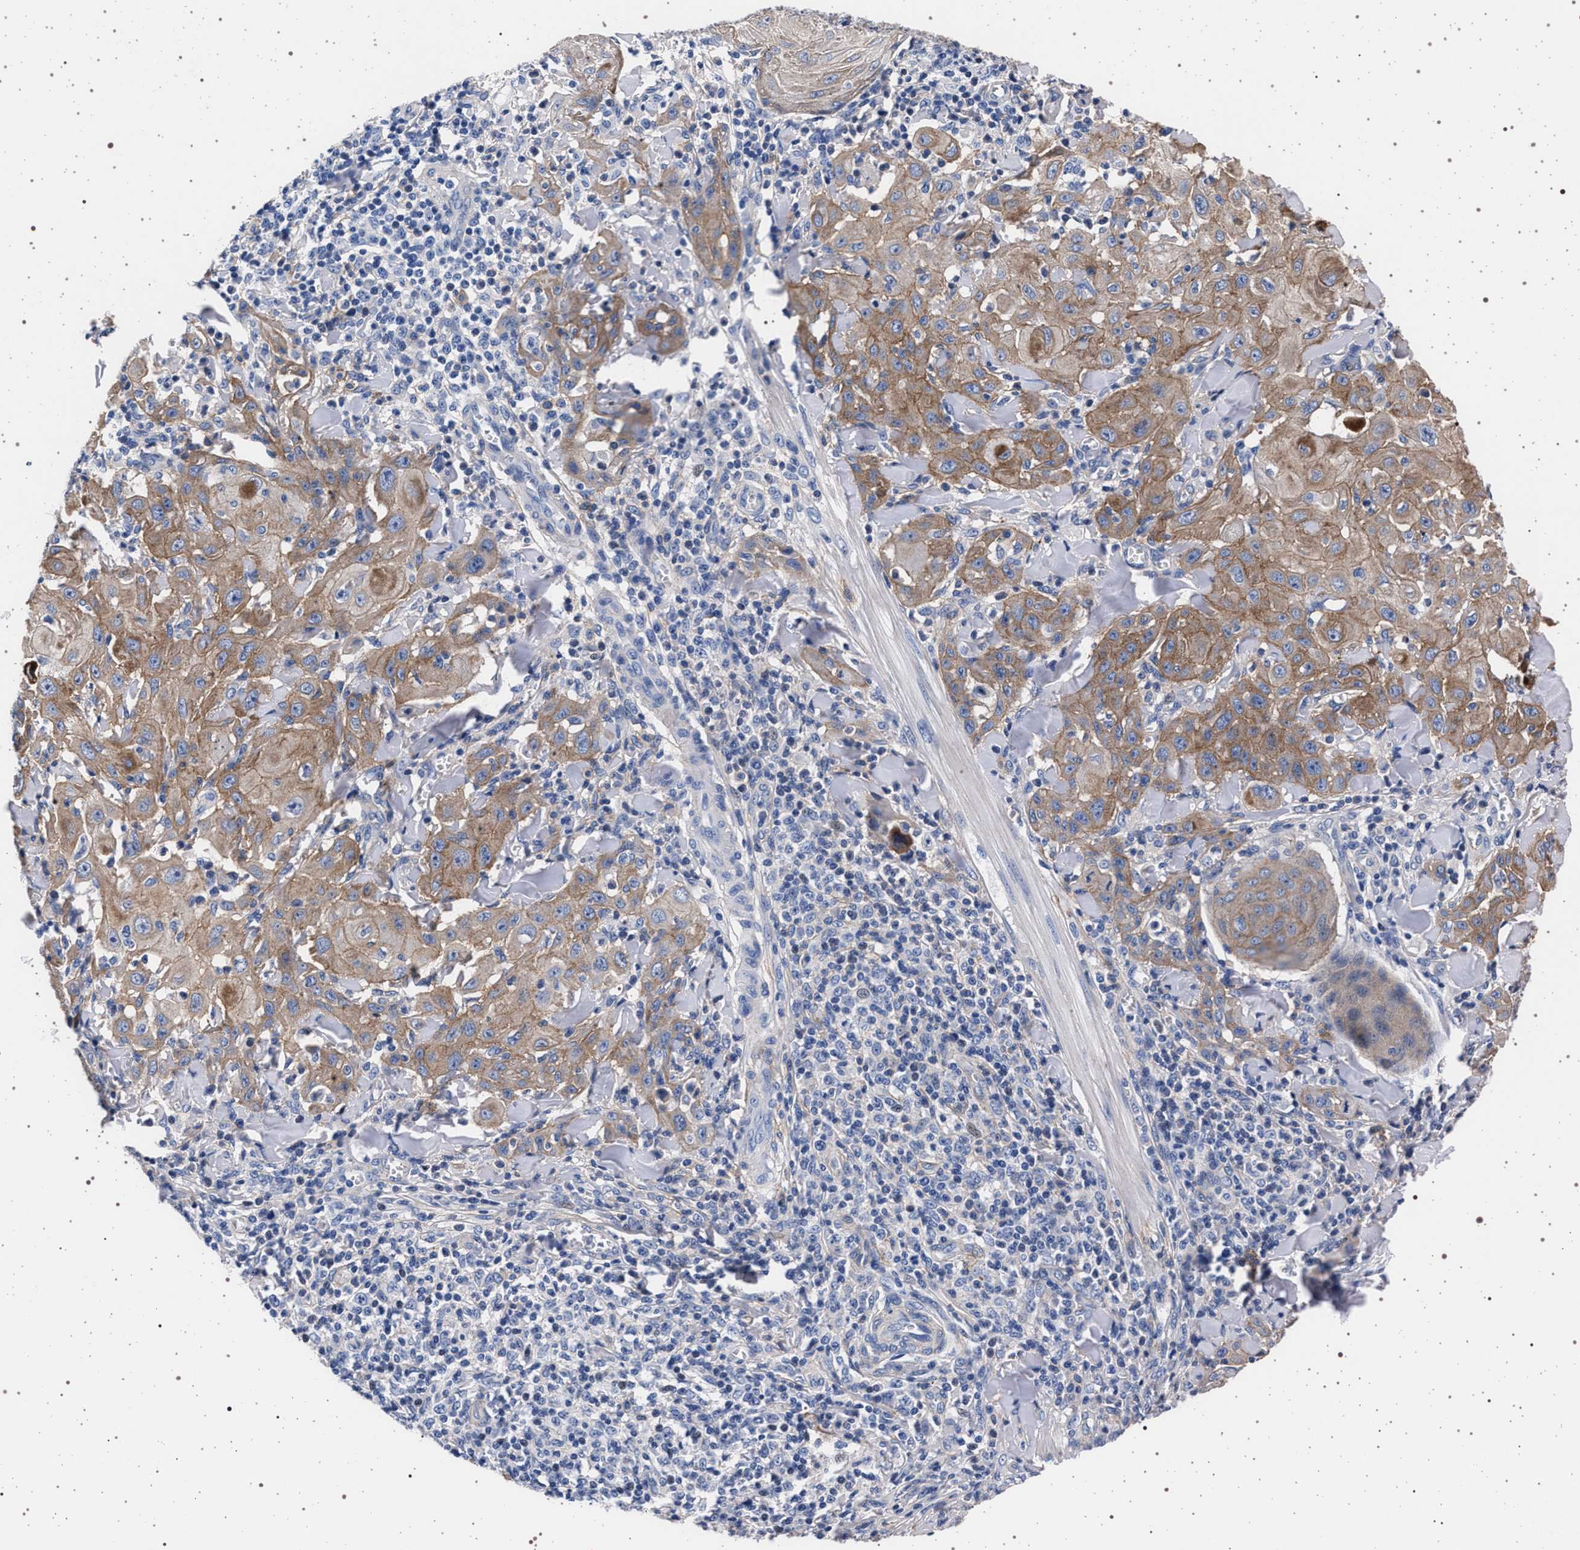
{"staining": {"intensity": "moderate", "quantity": ">75%", "location": "cytoplasmic/membranous"}, "tissue": "skin cancer", "cell_type": "Tumor cells", "image_type": "cancer", "snomed": [{"axis": "morphology", "description": "Squamous cell carcinoma, NOS"}, {"axis": "topography", "description": "Skin"}], "caption": "There is medium levels of moderate cytoplasmic/membranous expression in tumor cells of skin squamous cell carcinoma, as demonstrated by immunohistochemical staining (brown color).", "gene": "SLC9A1", "patient": {"sex": "male", "age": 24}}